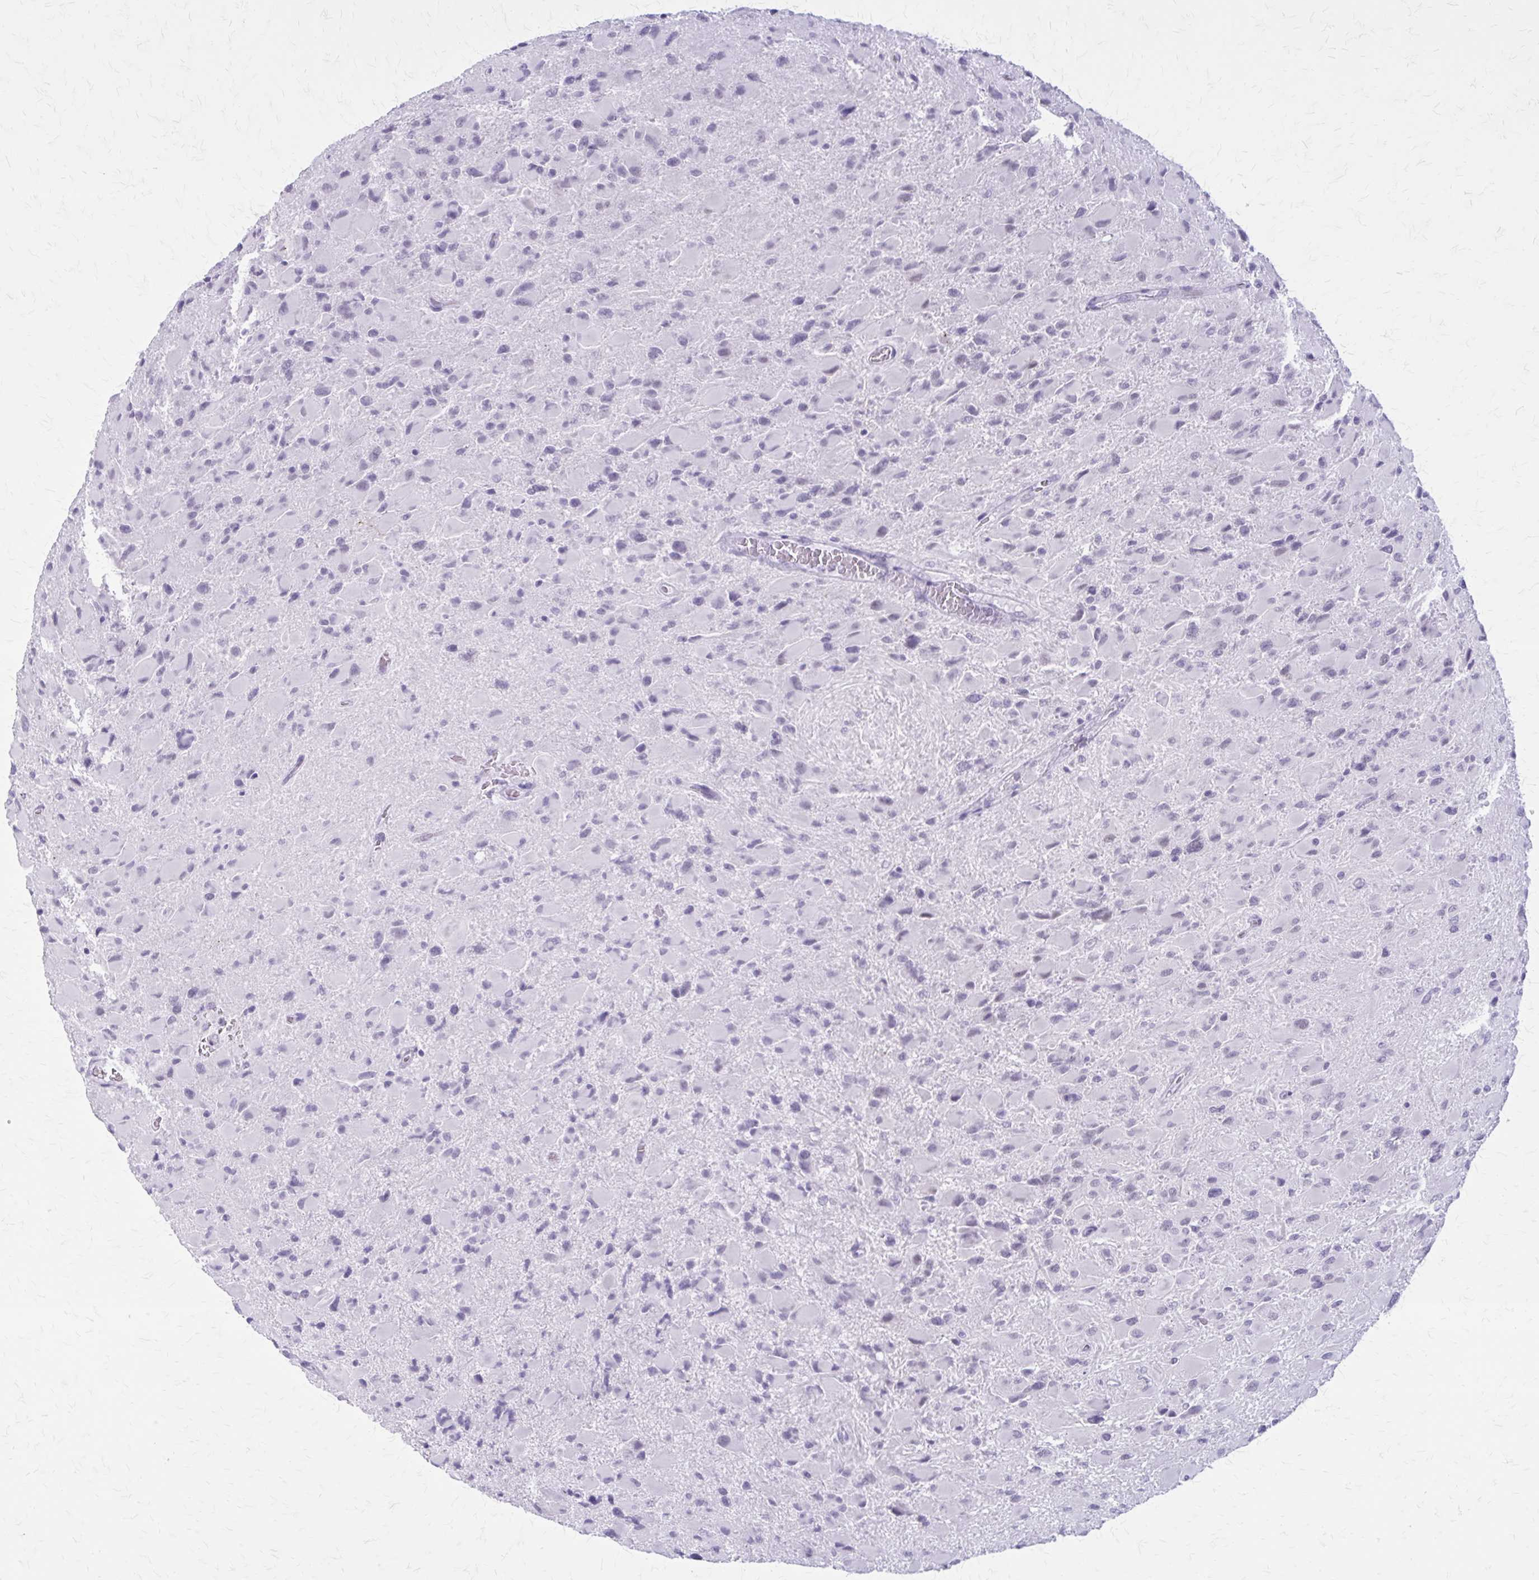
{"staining": {"intensity": "negative", "quantity": "none", "location": "none"}, "tissue": "glioma", "cell_type": "Tumor cells", "image_type": "cancer", "snomed": [{"axis": "morphology", "description": "Glioma, malignant, High grade"}, {"axis": "topography", "description": "Cerebral cortex"}], "caption": "Immunohistochemistry (IHC) histopathology image of glioma stained for a protein (brown), which exhibits no expression in tumor cells. The staining was performed using DAB (3,3'-diaminobenzidine) to visualize the protein expression in brown, while the nuclei were stained in blue with hematoxylin (Magnification: 20x).", "gene": "GAD1", "patient": {"sex": "female", "age": 36}}